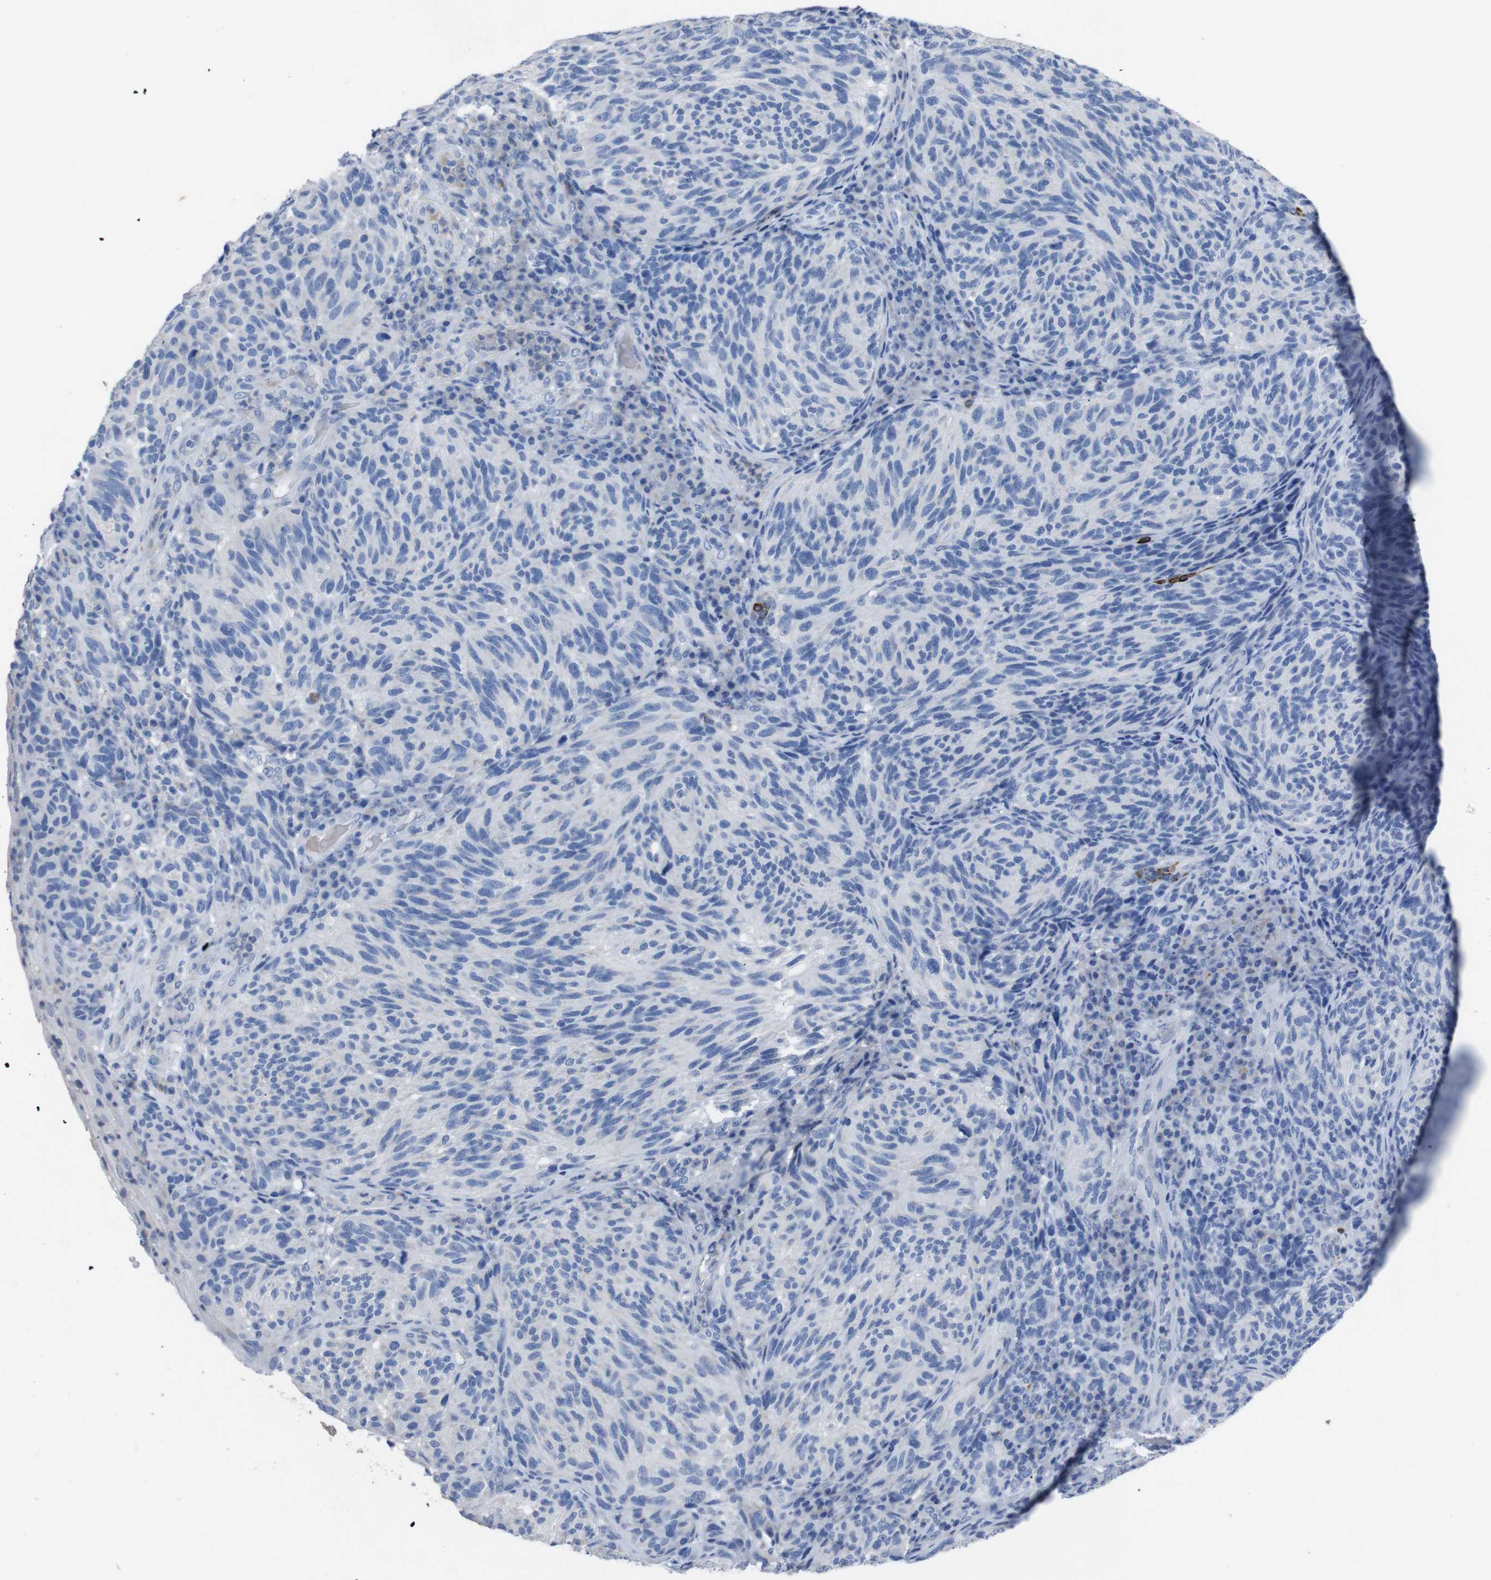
{"staining": {"intensity": "negative", "quantity": "none", "location": "none"}, "tissue": "melanoma", "cell_type": "Tumor cells", "image_type": "cancer", "snomed": [{"axis": "morphology", "description": "Malignant melanoma, NOS"}, {"axis": "topography", "description": "Skin"}], "caption": "Immunohistochemical staining of human malignant melanoma reveals no significant expression in tumor cells.", "gene": "GJB2", "patient": {"sex": "female", "age": 73}}